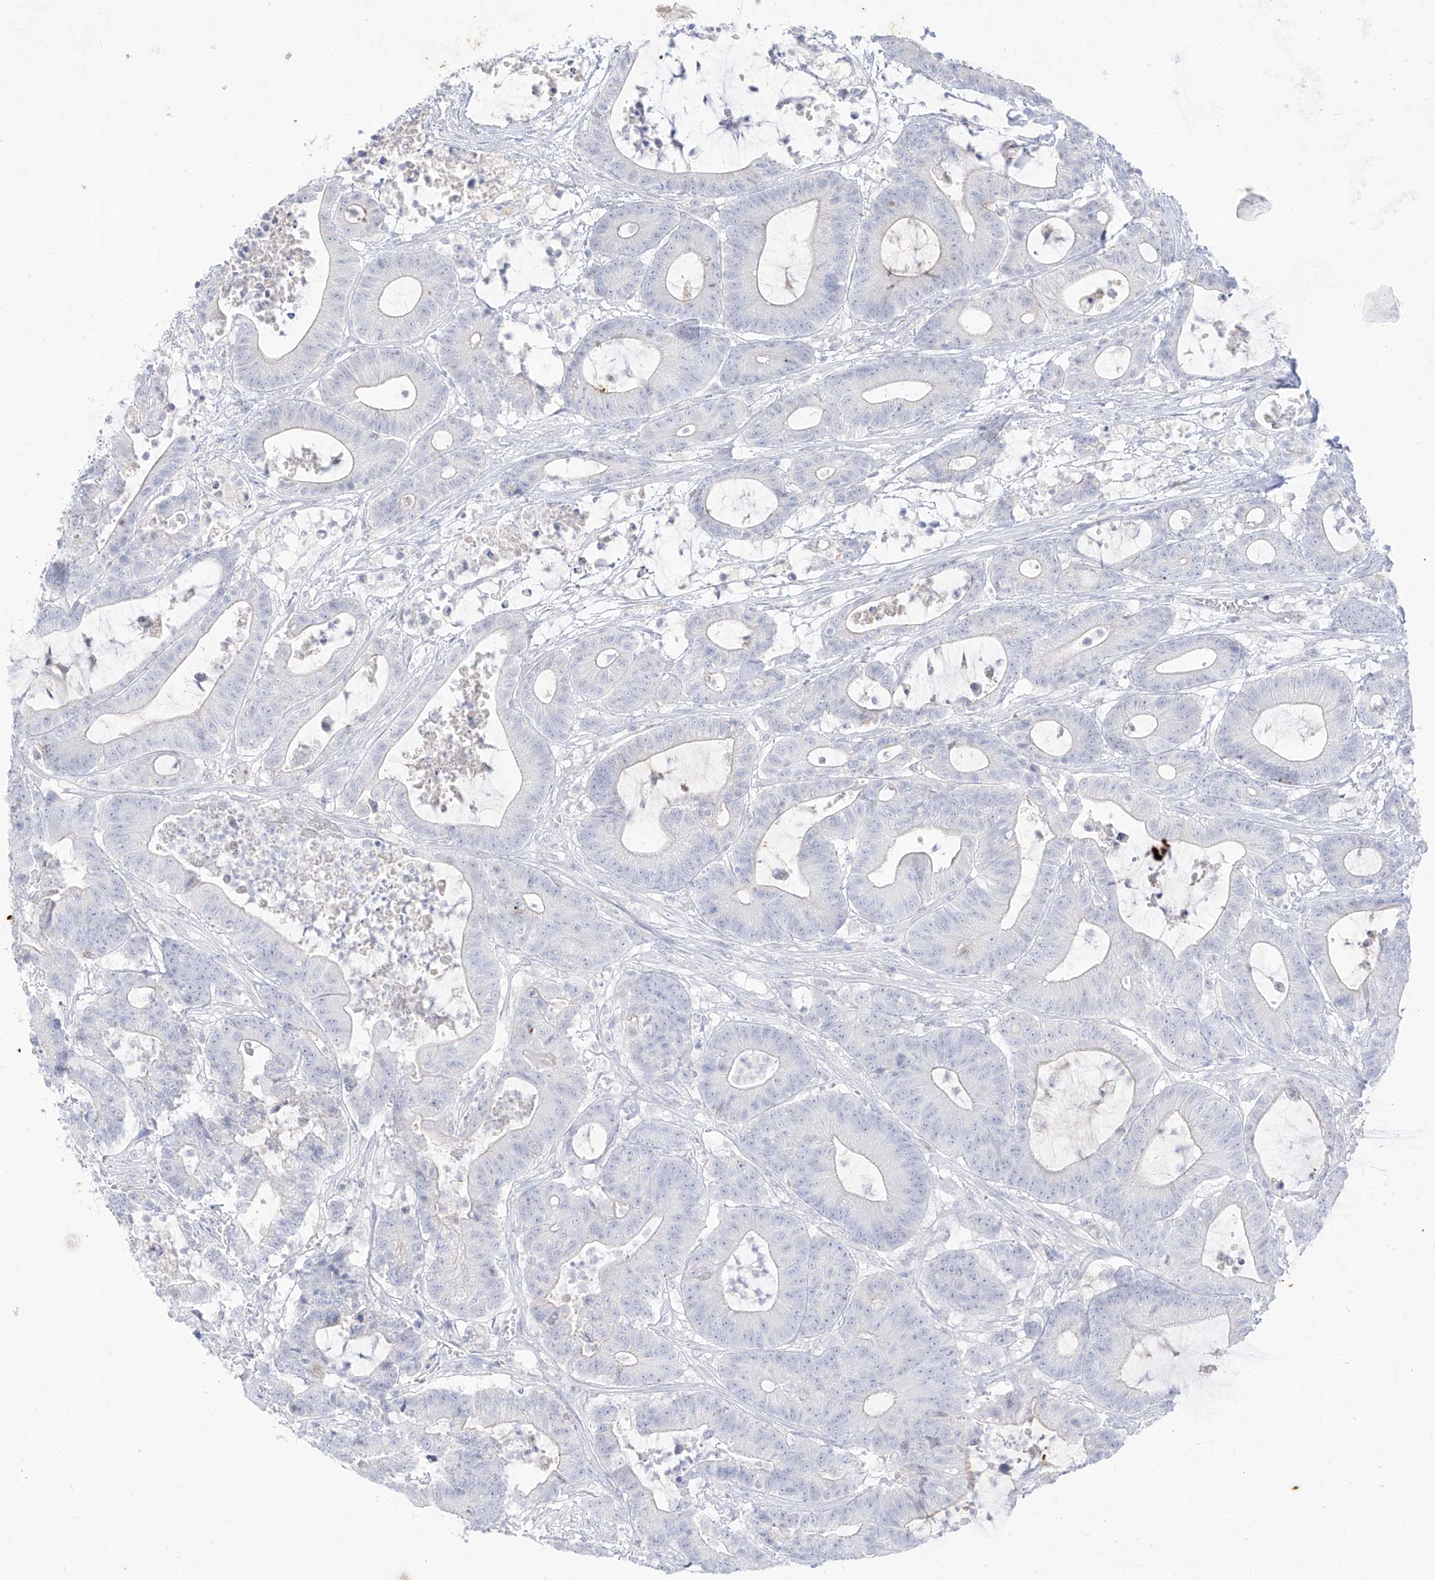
{"staining": {"intensity": "negative", "quantity": "none", "location": "none"}, "tissue": "colorectal cancer", "cell_type": "Tumor cells", "image_type": "cancer", "snomed": [{"axis": "morphology", "description": "Adenocarcinoma, NOS"}, {"axis": "topography", "description": "Colon"}], "caption": "Tumor cells are negative for protein expression in human colorectal cancer.", "gene": "TGM4", "patient": {"sex": "female", "age": 84}}